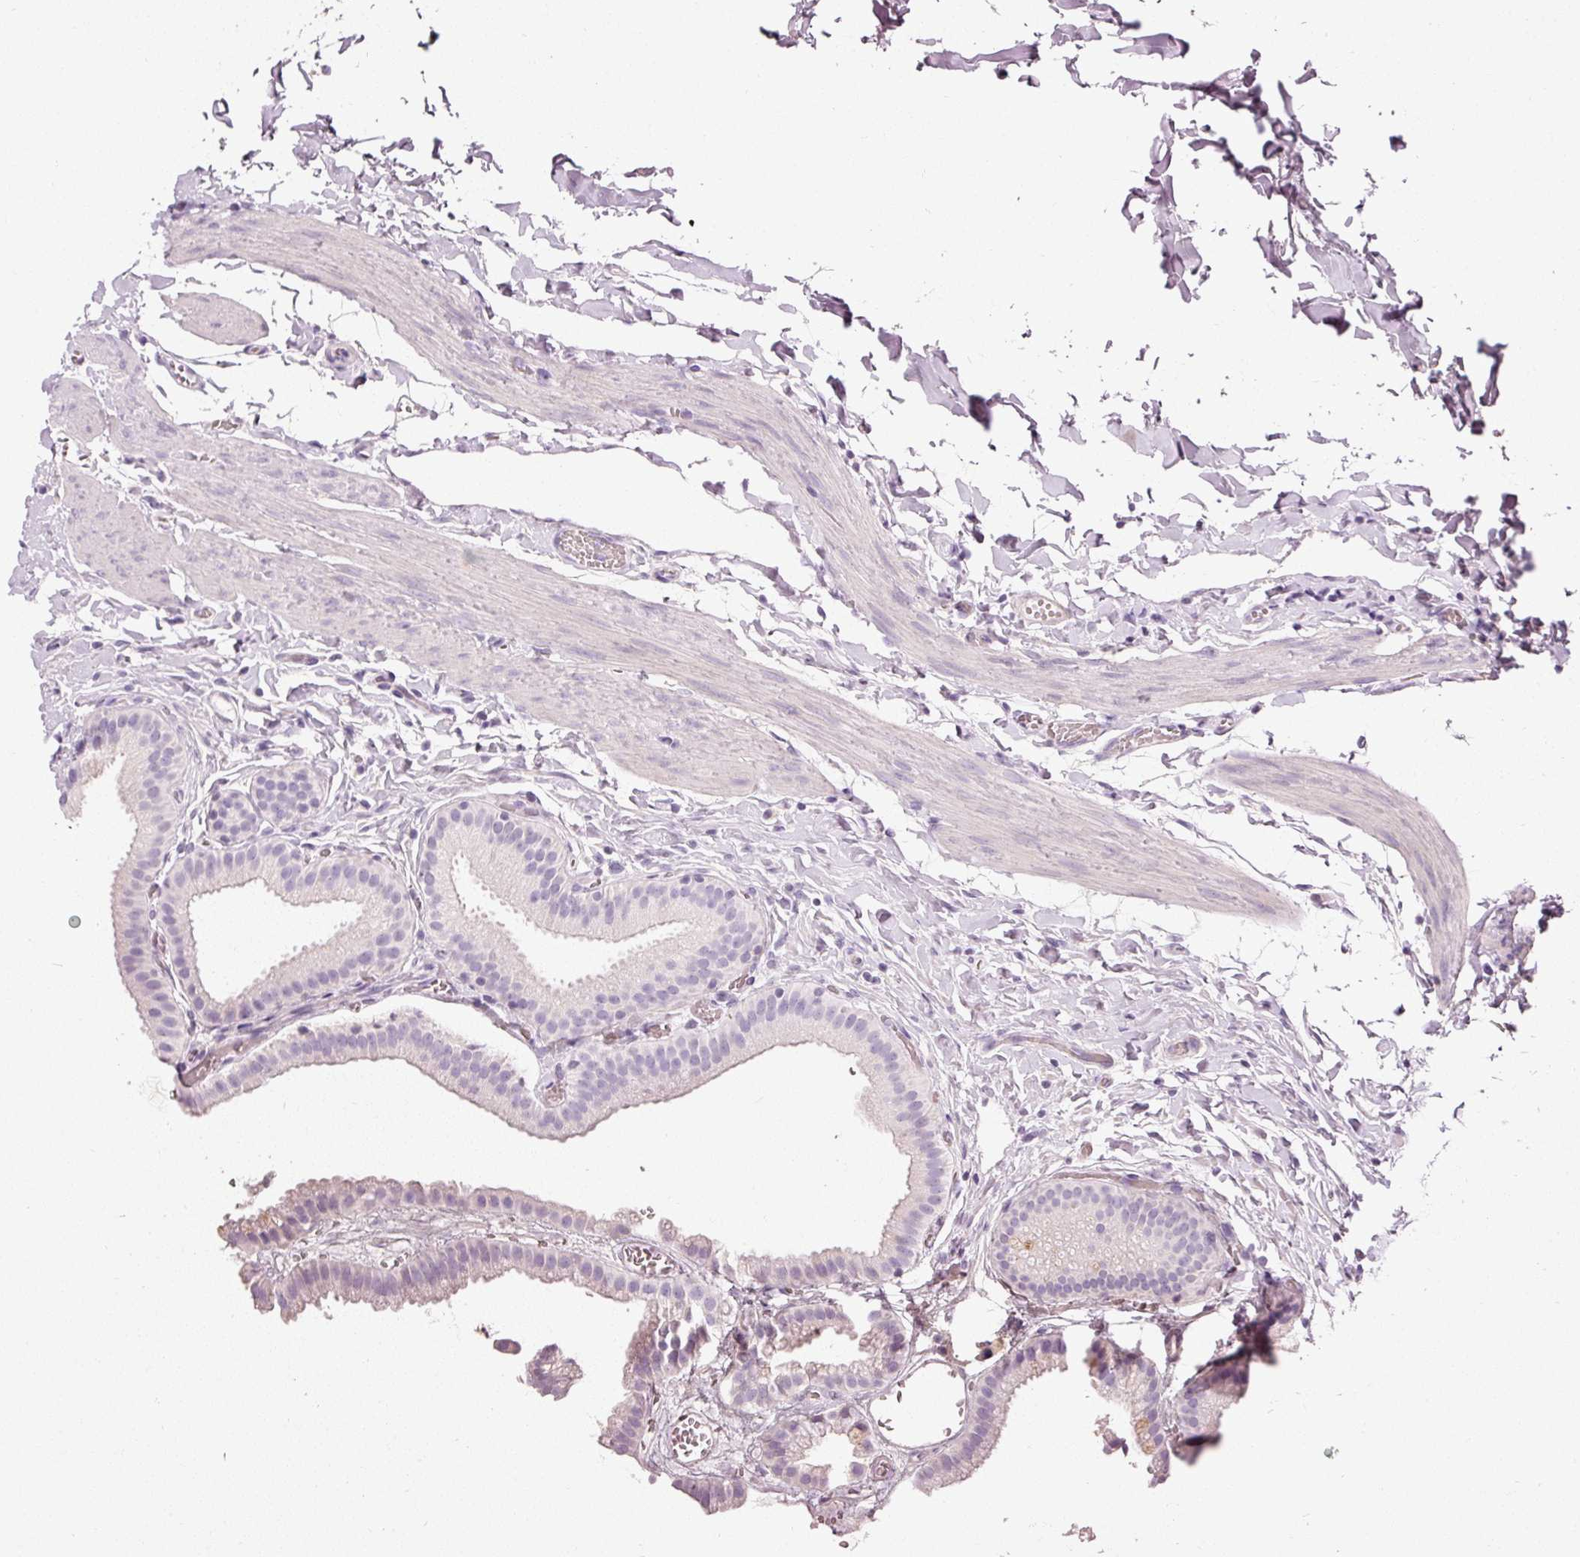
{"staining": {"intensity": "negative", "quantity": "none", "location": "none"}, "tissue": "gallbladder", "cell_type": "Glandular cells", "image_type": "normal", "snomed": [{"axis": "morphology", "description": "Normal tissue, NOS"}, {"axis": "topography", "description": "Gallbladder"}], "caption": "Protein analysis of normal gallbladder reveals no significant staining in glandular cells.", "gene": "MUC5AC", "patient": {"sex": "female", "age": 63}}